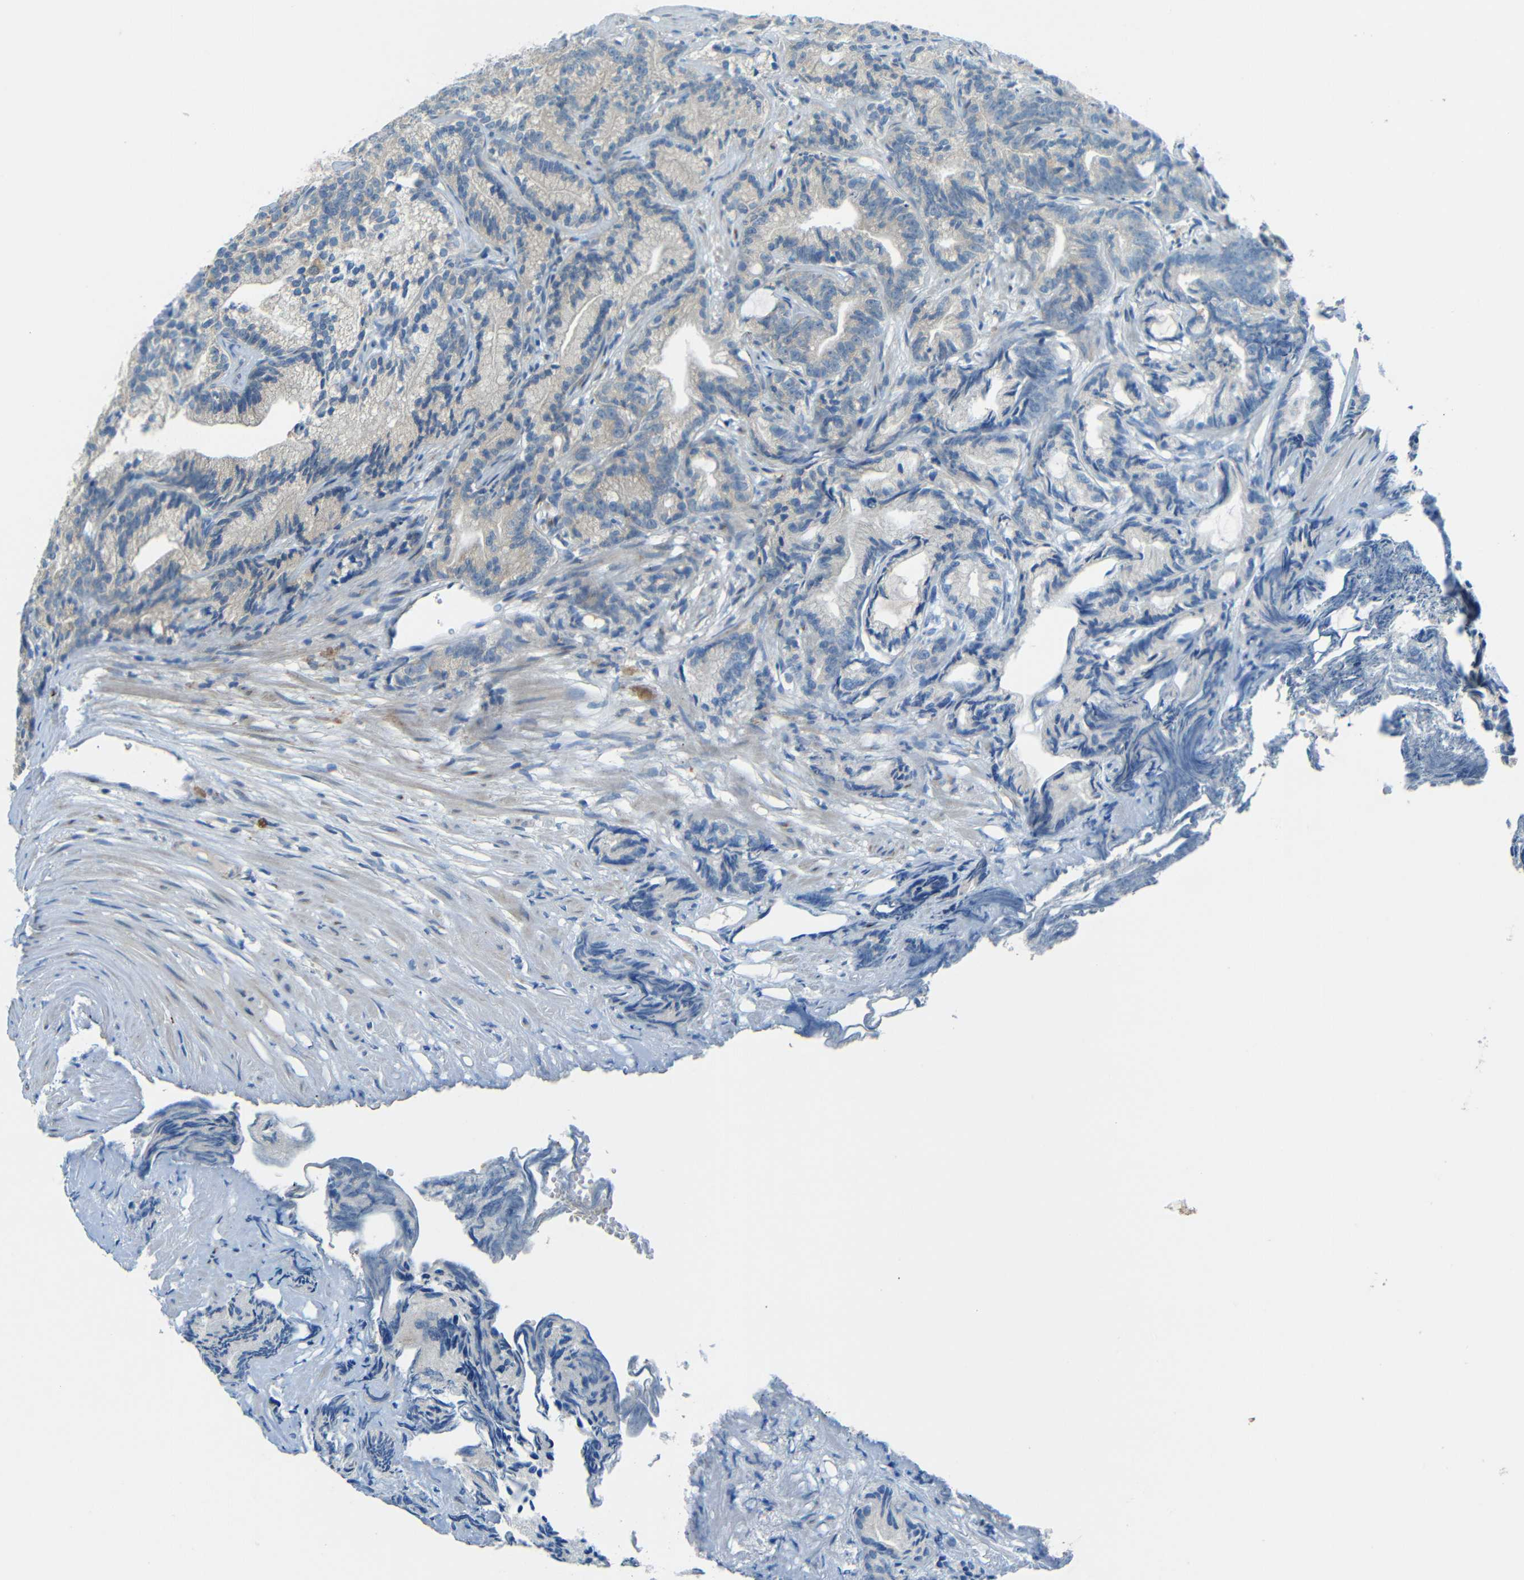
{"staining": {"intensity": "weak", "quantity": "25%-75%", "location": "cytoplasmic/membranous"}, "tissue": "prostate cancer", "cell_type": "Tumor cells", "image_type": "cancer", "snomed": [{"axis": "morphology", "description": "Adenocarcinoma, Low grade"}, {"axis": "topography", "description": "Prostate"}], "caption": "Prostate cancer stained with a brown dye shows weak cytoplasmic/membranous positive staining in about 25%-75% of tumor cells.", "gene": "CYP26B1", "patient": {"sex": "male", "age": 89}}